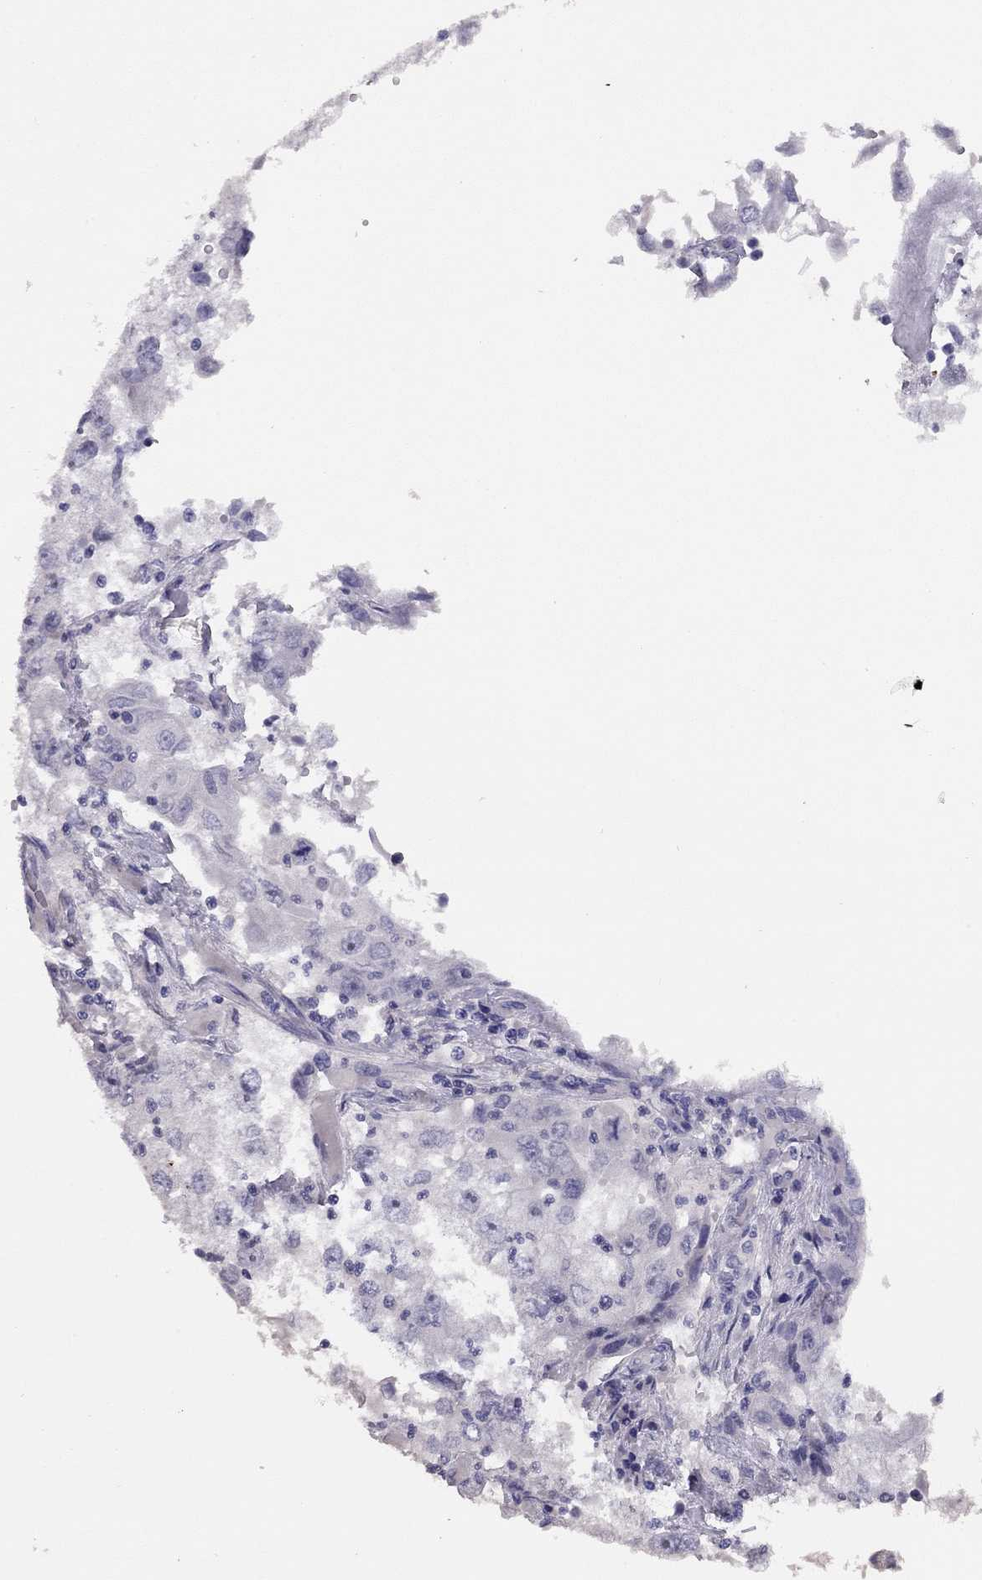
{"staining": {"intensity": "negative", "quantity": "none", "location": "none"}, "tissue": "cervical cancer", "cell_type": "Tumor cells", "image_type": "cancer", "snomed": [{"axis": "morphology", "description": "Squamous cell carcinoma, NOS"}, {"axis": "topography", "description": "Cervix"}], "caption": "The histopathology image displays no significant staining in tumor cells of cervical cancer (squamous cell carcinoma). The staining is performed using DAB (3,3'-diaminobenzidine) brown chromogen with nuclei counter-stained in using hematoxylin.", "gene": "LRIT2", "patient": {"sex": "female", "age": 36}}